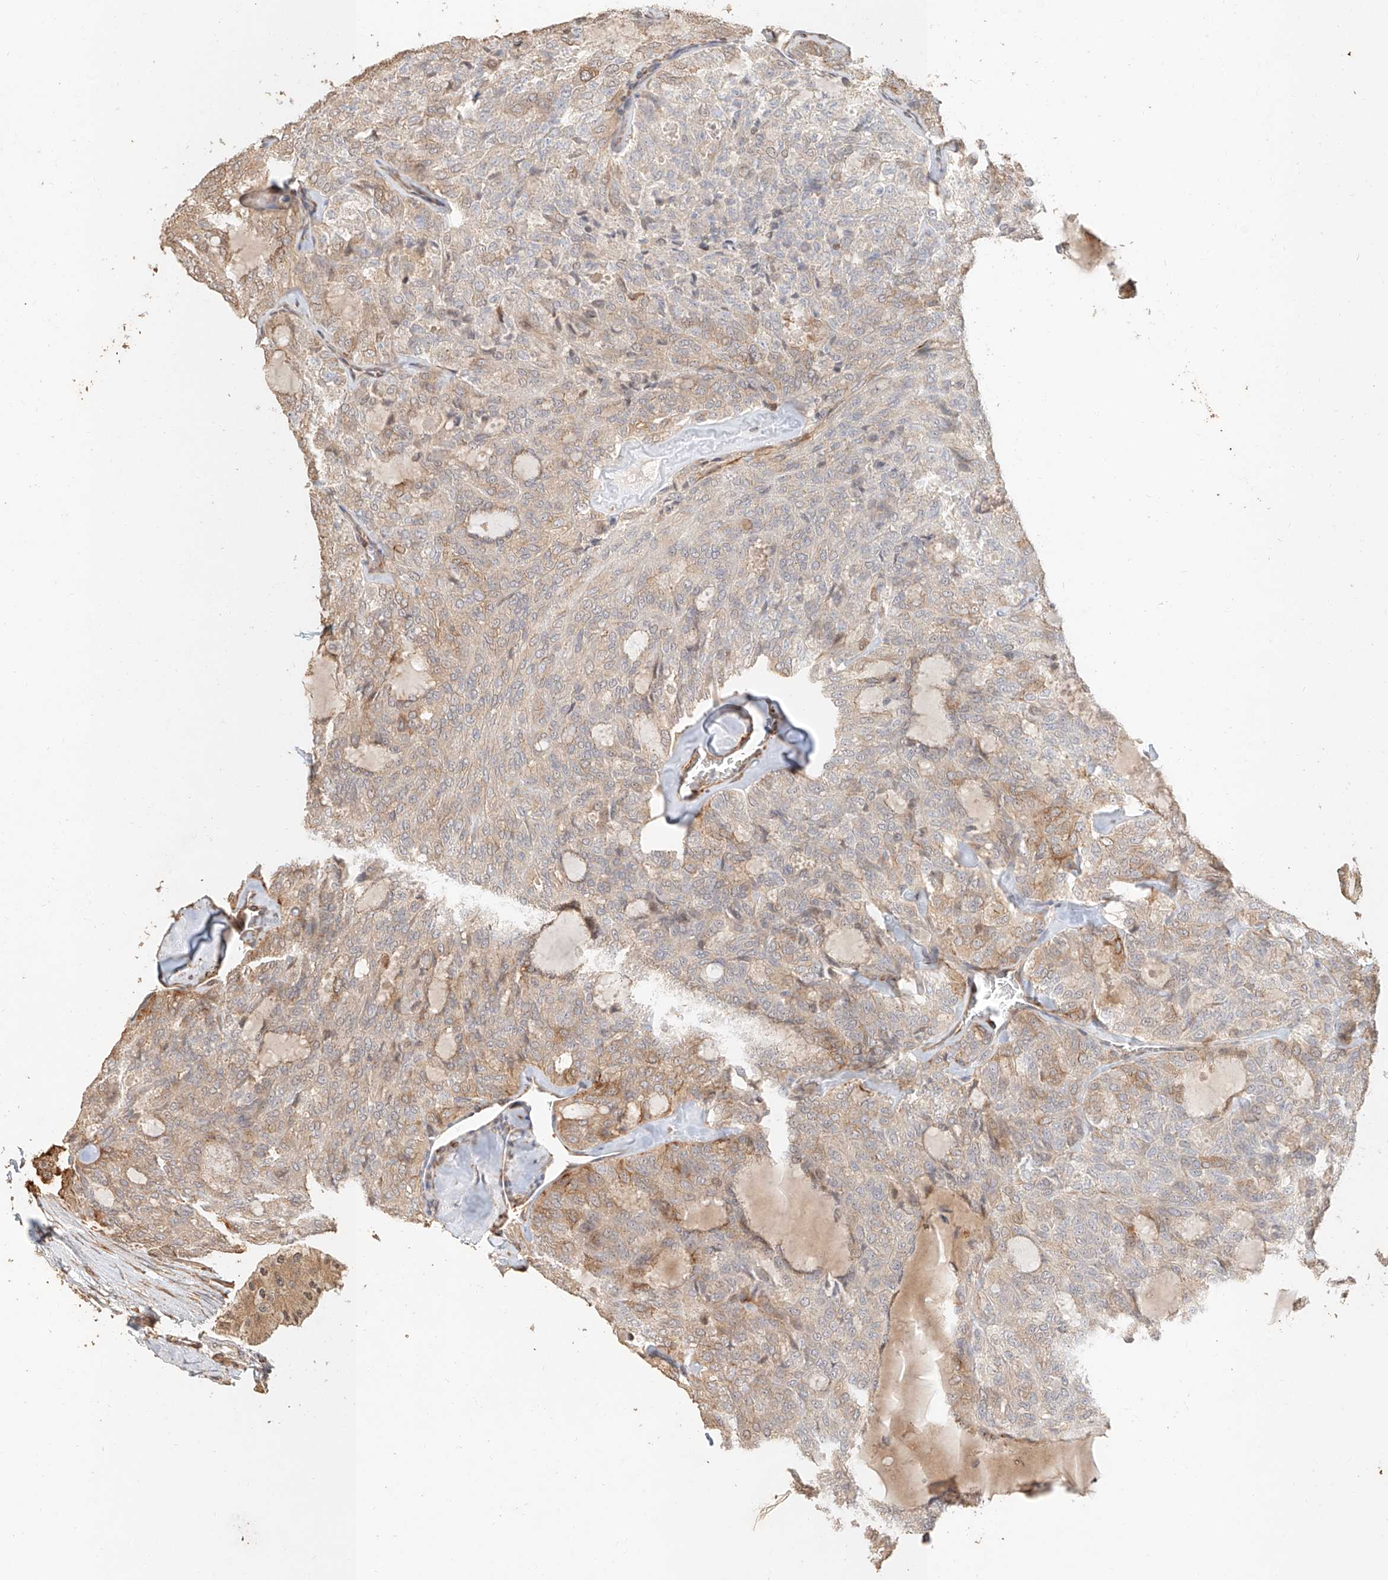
{"staining": {"intensity": "moderate", "quantity": "25%-75%", "location": "cytoplasmic/membranous"}, "tissue": "thyroid cancer", "cell_type": "Tumor cells", "image_type": "cancer", "snomed": [{"axis": "morphology", "description": "Follicular adenoma carcinoma, NOS"}, {"axis": "topography", "description": "Thyroid gland"}], "caption": "Protein positivity by IHC displays moderate cytoplasmic/membranous positivity in approximately 25%-75% of tumor cells in follicular adenoma carcinoma (thyroid). (DAB IHC, brown staining for protein, blue staining for nuclei).", "gene": "NAP1L1", "patient": {"sex": "male", "age": 75}}